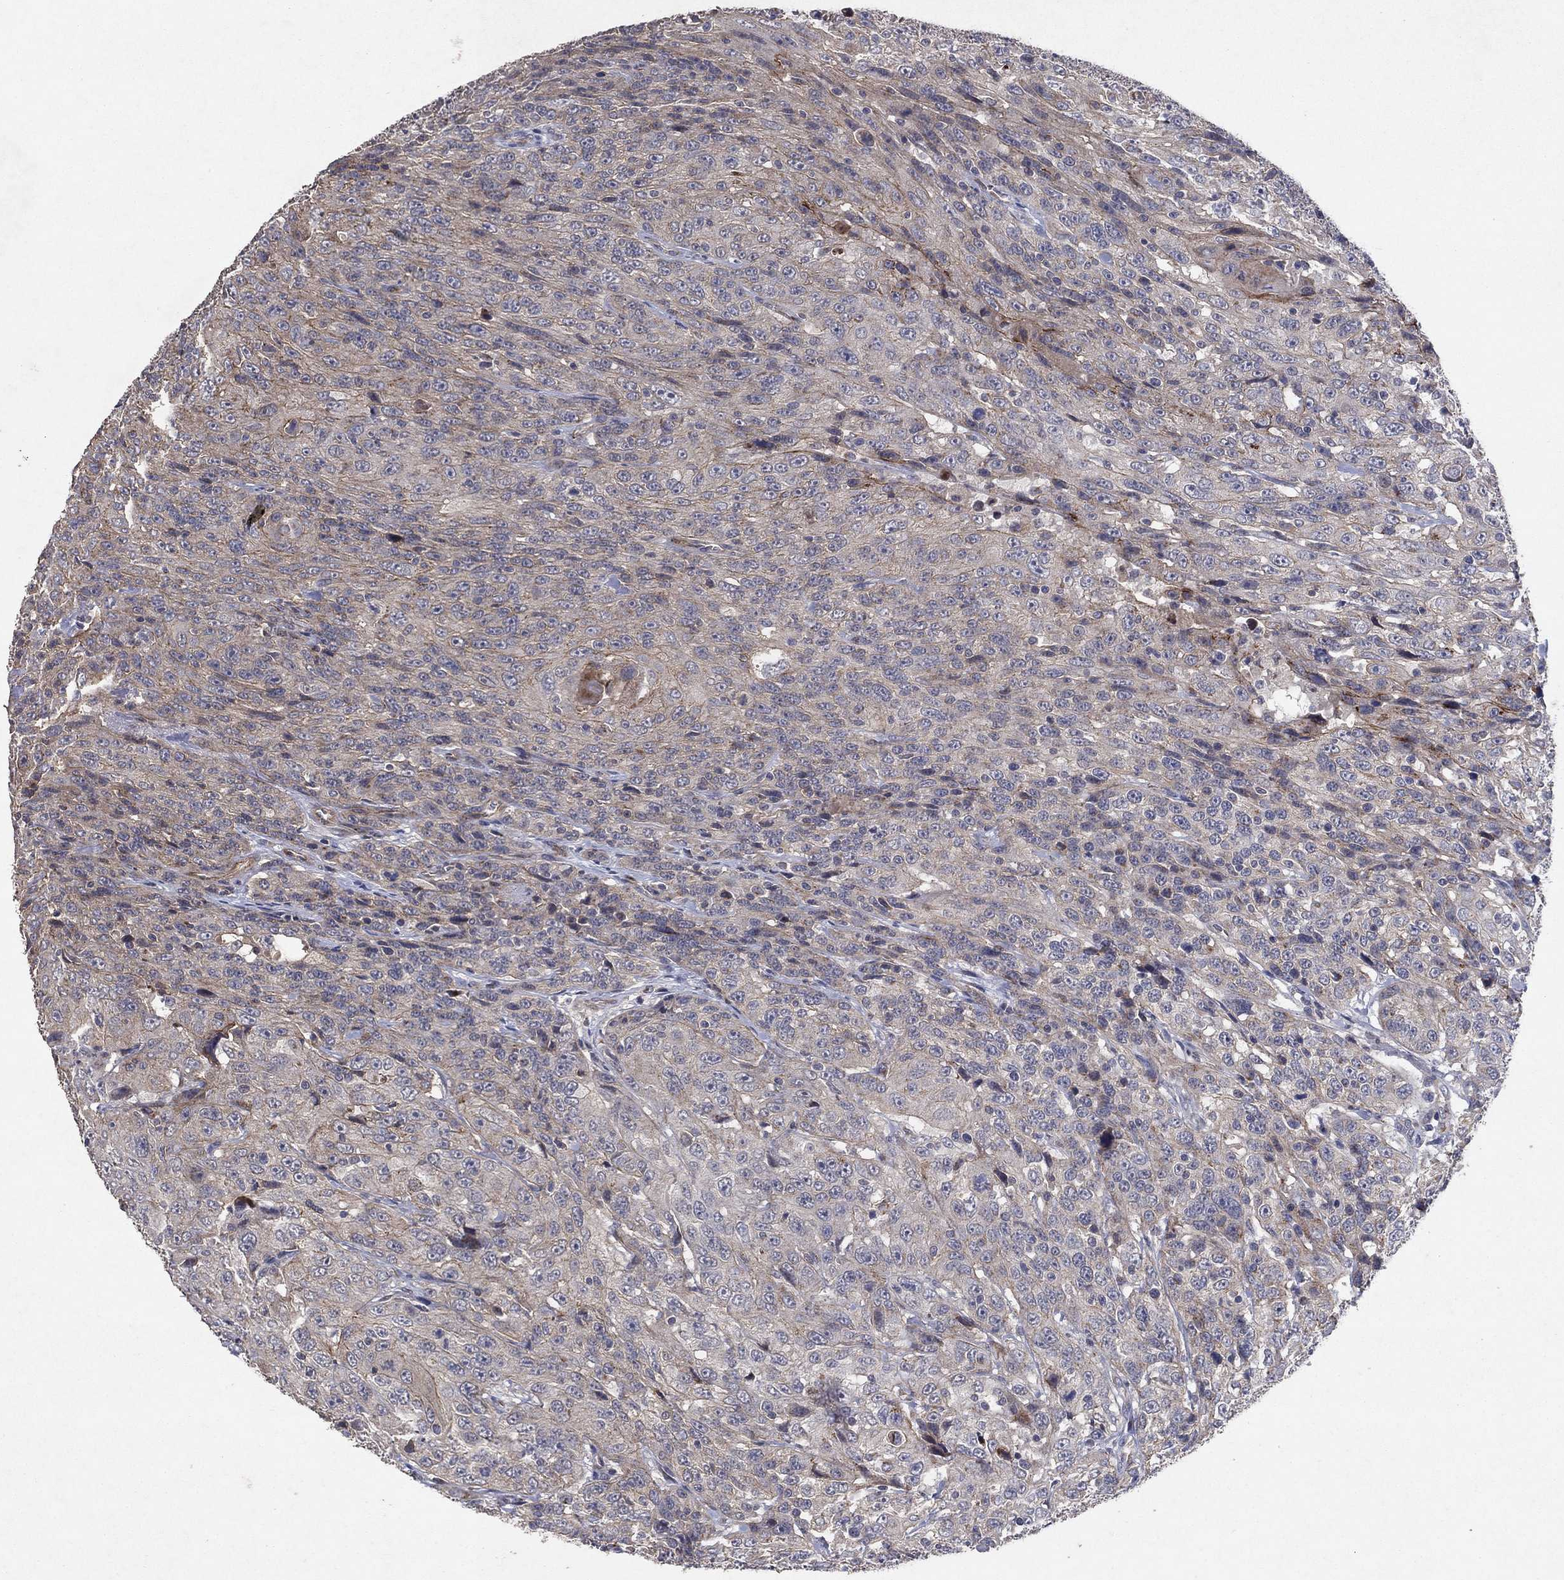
{"staining": {"intensity": "weak", "quantity": "25%-75%", "location": "cytoplasmic/membranous"}, "tissue": "urothelial cancer", "cell_type": "Tumor cells", "image_type": "cancer", "snomed": [{"axis": "morphology", "description": "Urothelial carcinoma, NOS"}, {"axis": "morphology", "description": "Urothelial carcinoma, High grade"}, {"axis": "topography", "description": "Urinary bladder"}], "caption": "A high-resolution histopathology image shows immunohistochemistry (IHC) staining of high-grade urothelial carcinoma, which demonstrates weak cytoplasmic/membranous staining in about 25%-75% of tumor cells. (Brightfield microscopy of DAB IHC at high magnification).", "gene": "FRG1", "patient": {"sex": "female", "age": 73}}